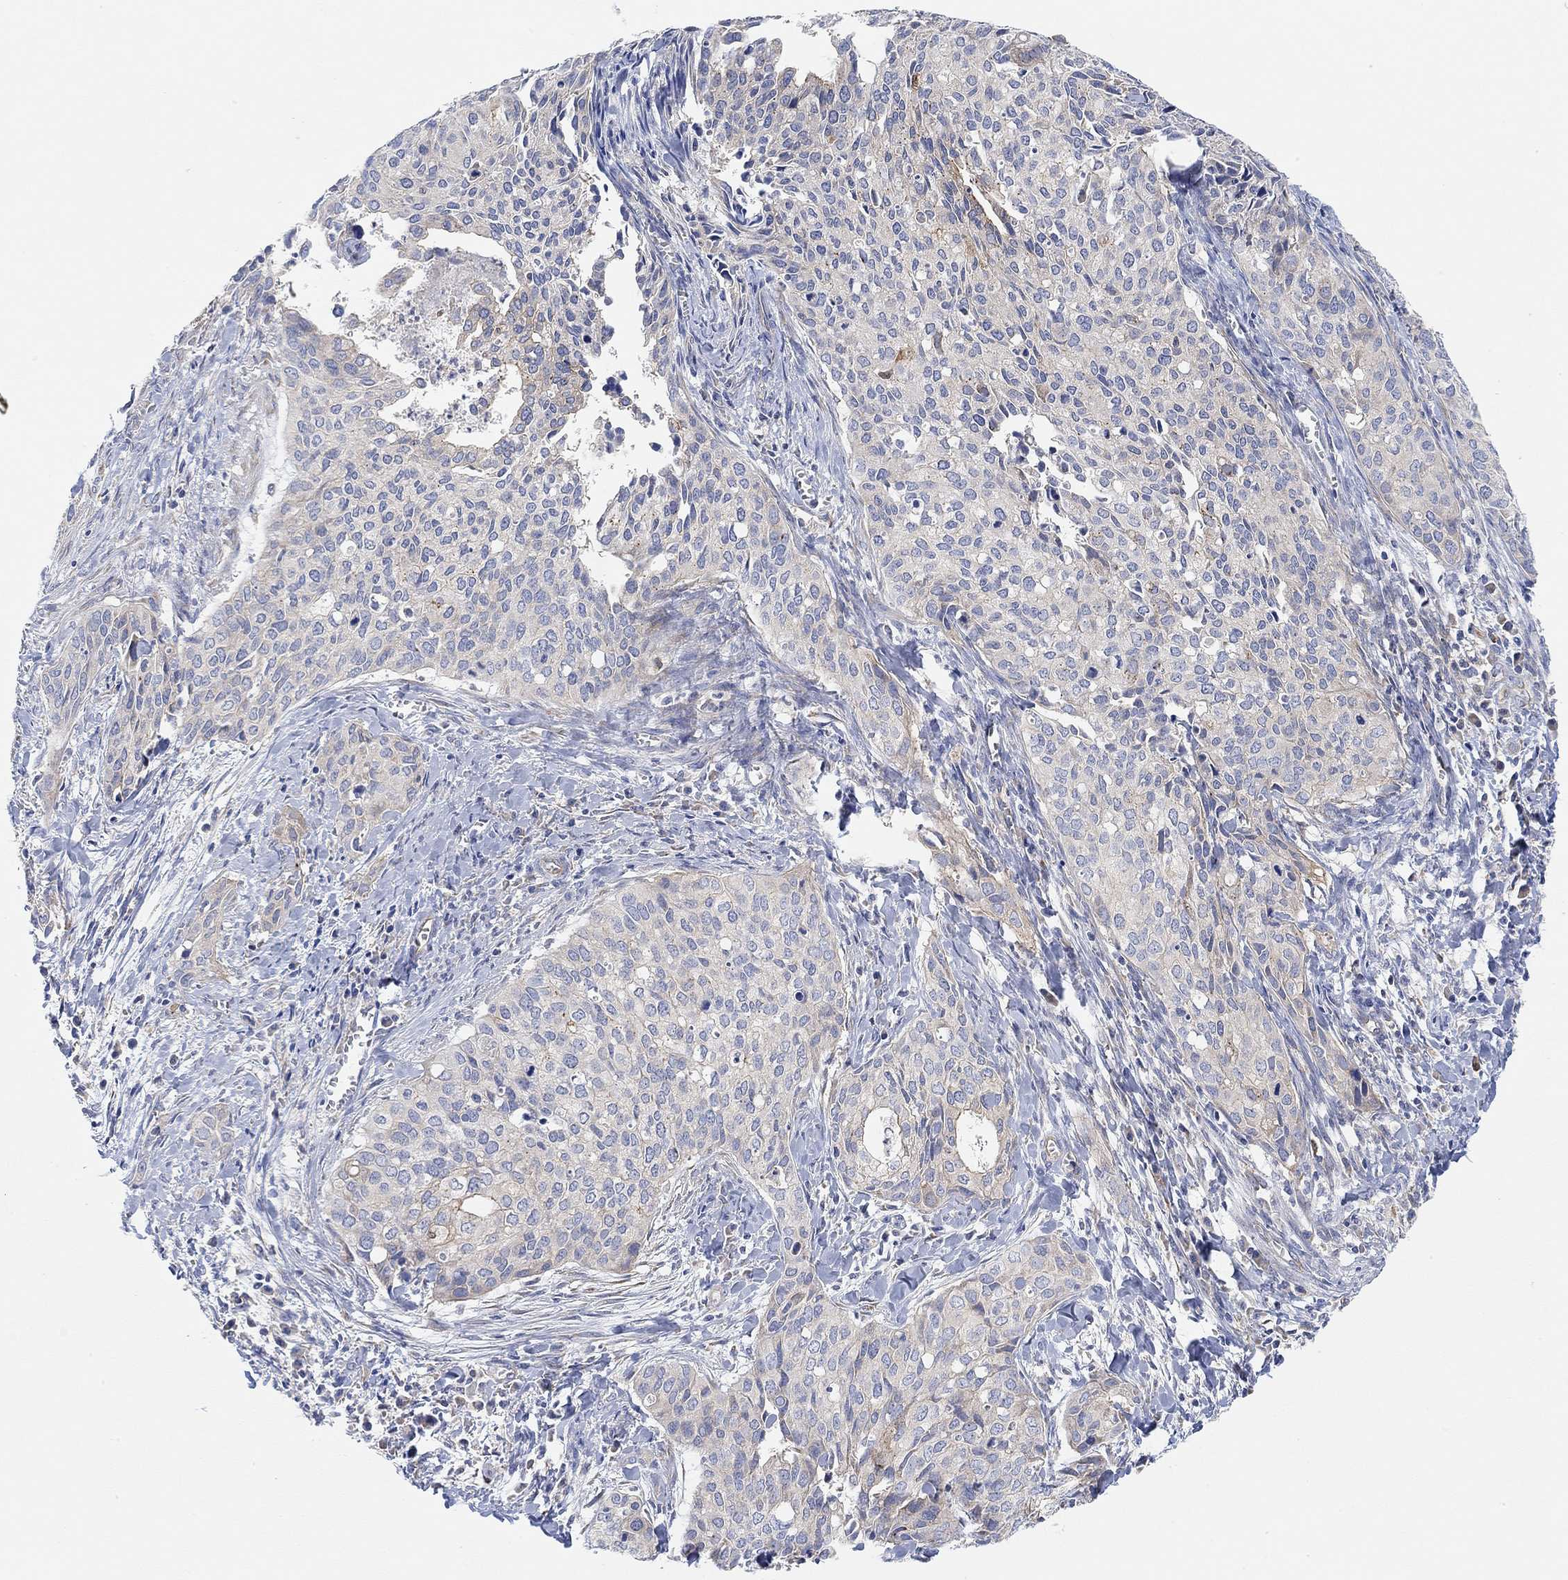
{"staining": {"intensity": "weak", "quantity": "<25%", "location": "cytoplasmic/membranous"}, "tissue": "cervical cancer", "cell_type": "Tumor cells", "image_type": "cancer", "snomed": [{"axis": "morphology", "description": "Squamous cell carcinoma, NOS"}, {"axis": "topography", "description": "Cervix"}], "caption": "Immunohistochemistry (IHC) image of cervical squamous cell carcinoma stained for a protein (brown), which displays no staining in tumor cells.", "gene": "RGS1", "patient": {"sex": "female", "age": 29}}